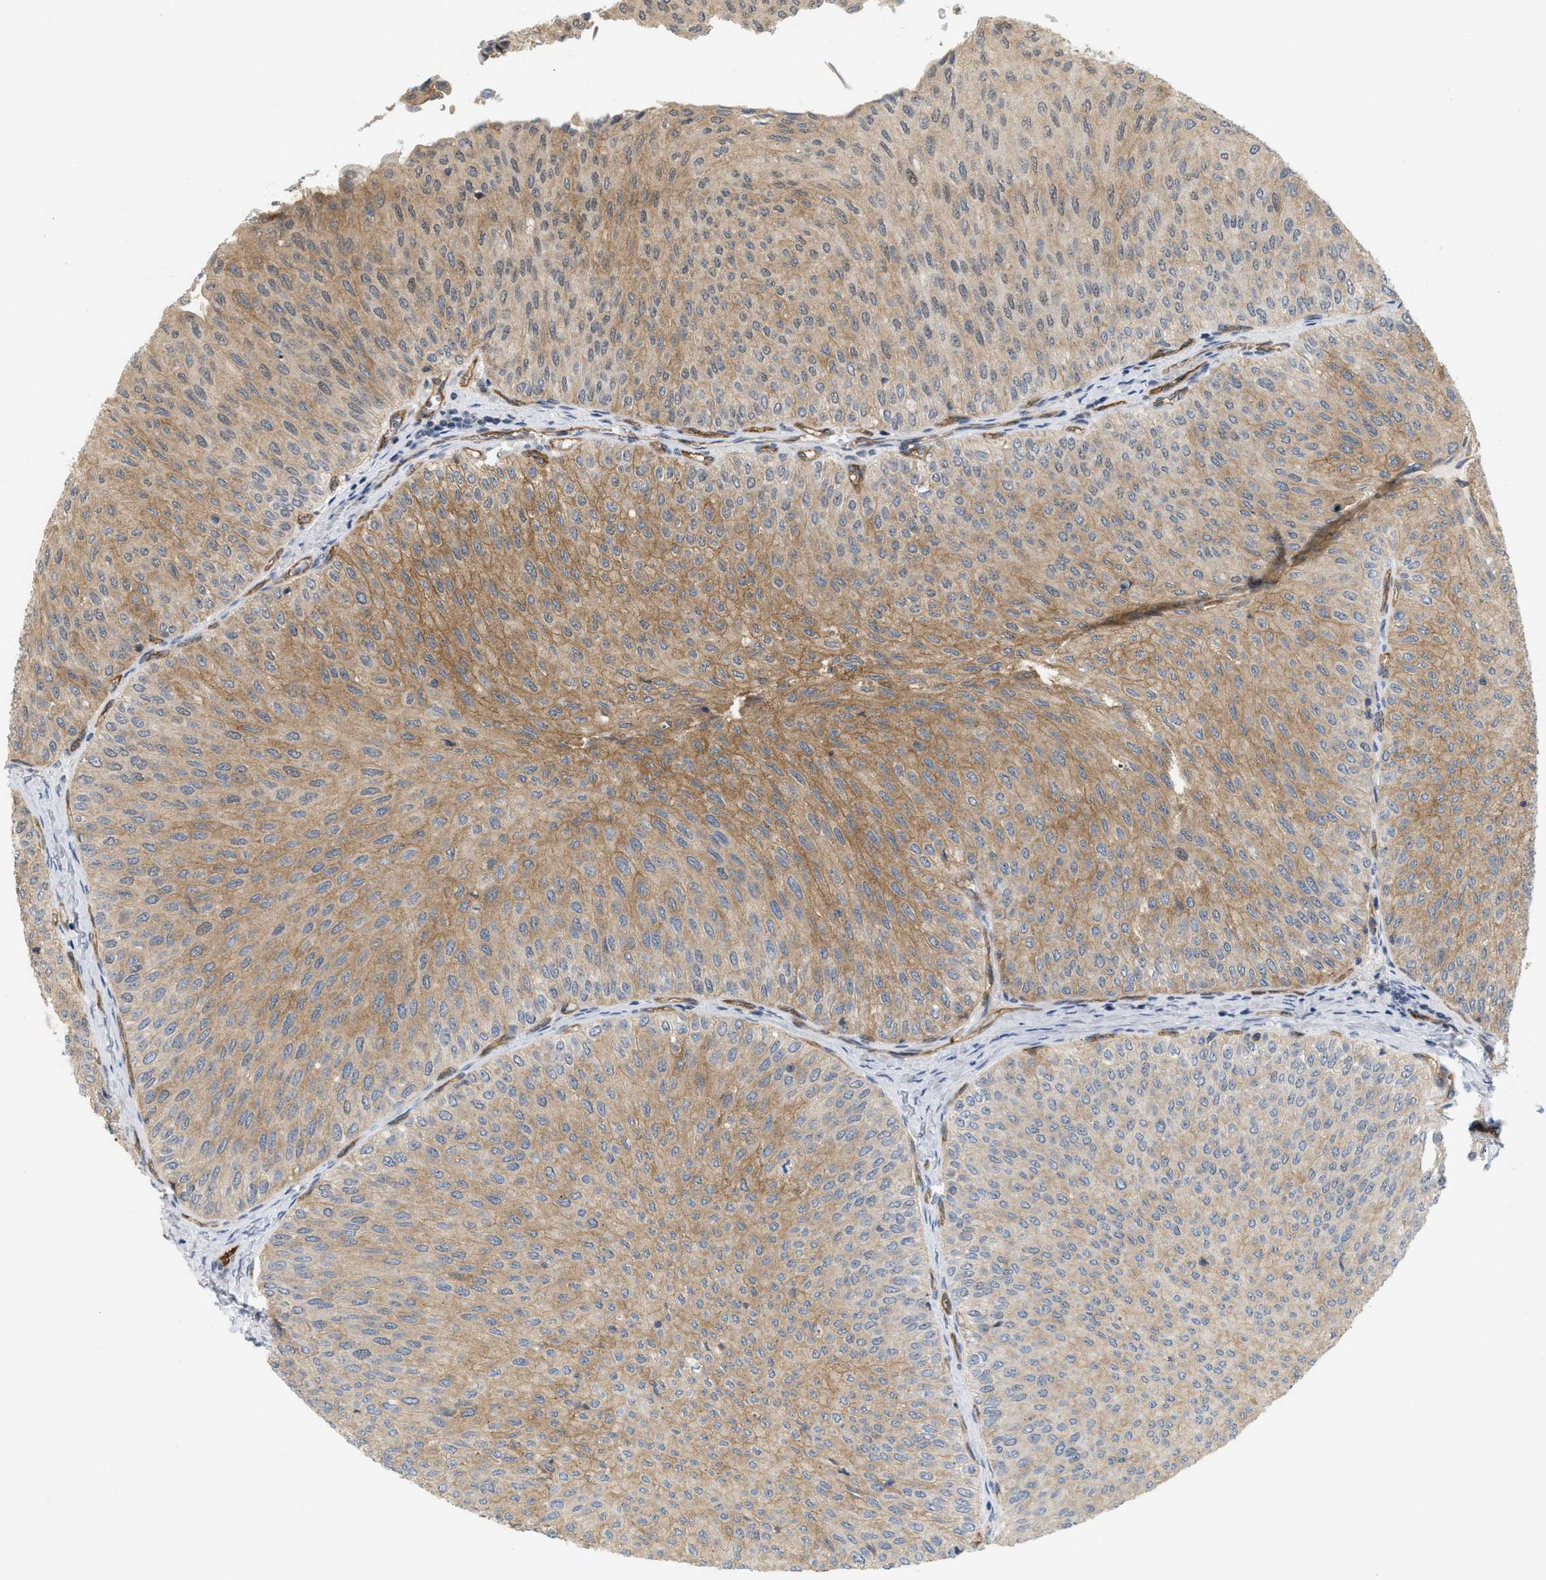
{"staining": {"intensity": "moderate", "quantity": ">75%", "location": "cytoplasmic/membranous"}, "tissue": "urothelial cancer", "cell_type": "Tumor cells", "image_type": "cancer", "snomed": [{"axis": "morphology", "description": "Urothelial carcinoma, Low grade"}, {"axis": "topography", "description": "Urinary bladder"}], "caption": "IHC histopathology image of neoplastic tissue: urothelial carcinoma (low-grade) stained using immunohistochemistry reveals medium levels of moderate protein expression localized specifically in the cytoplasmic/membranous of tumor cells, appearing as a cytoplasmic/membranous brown color.", "gene": "PALMD", "patient": {"sex": "male", "age": 78}}